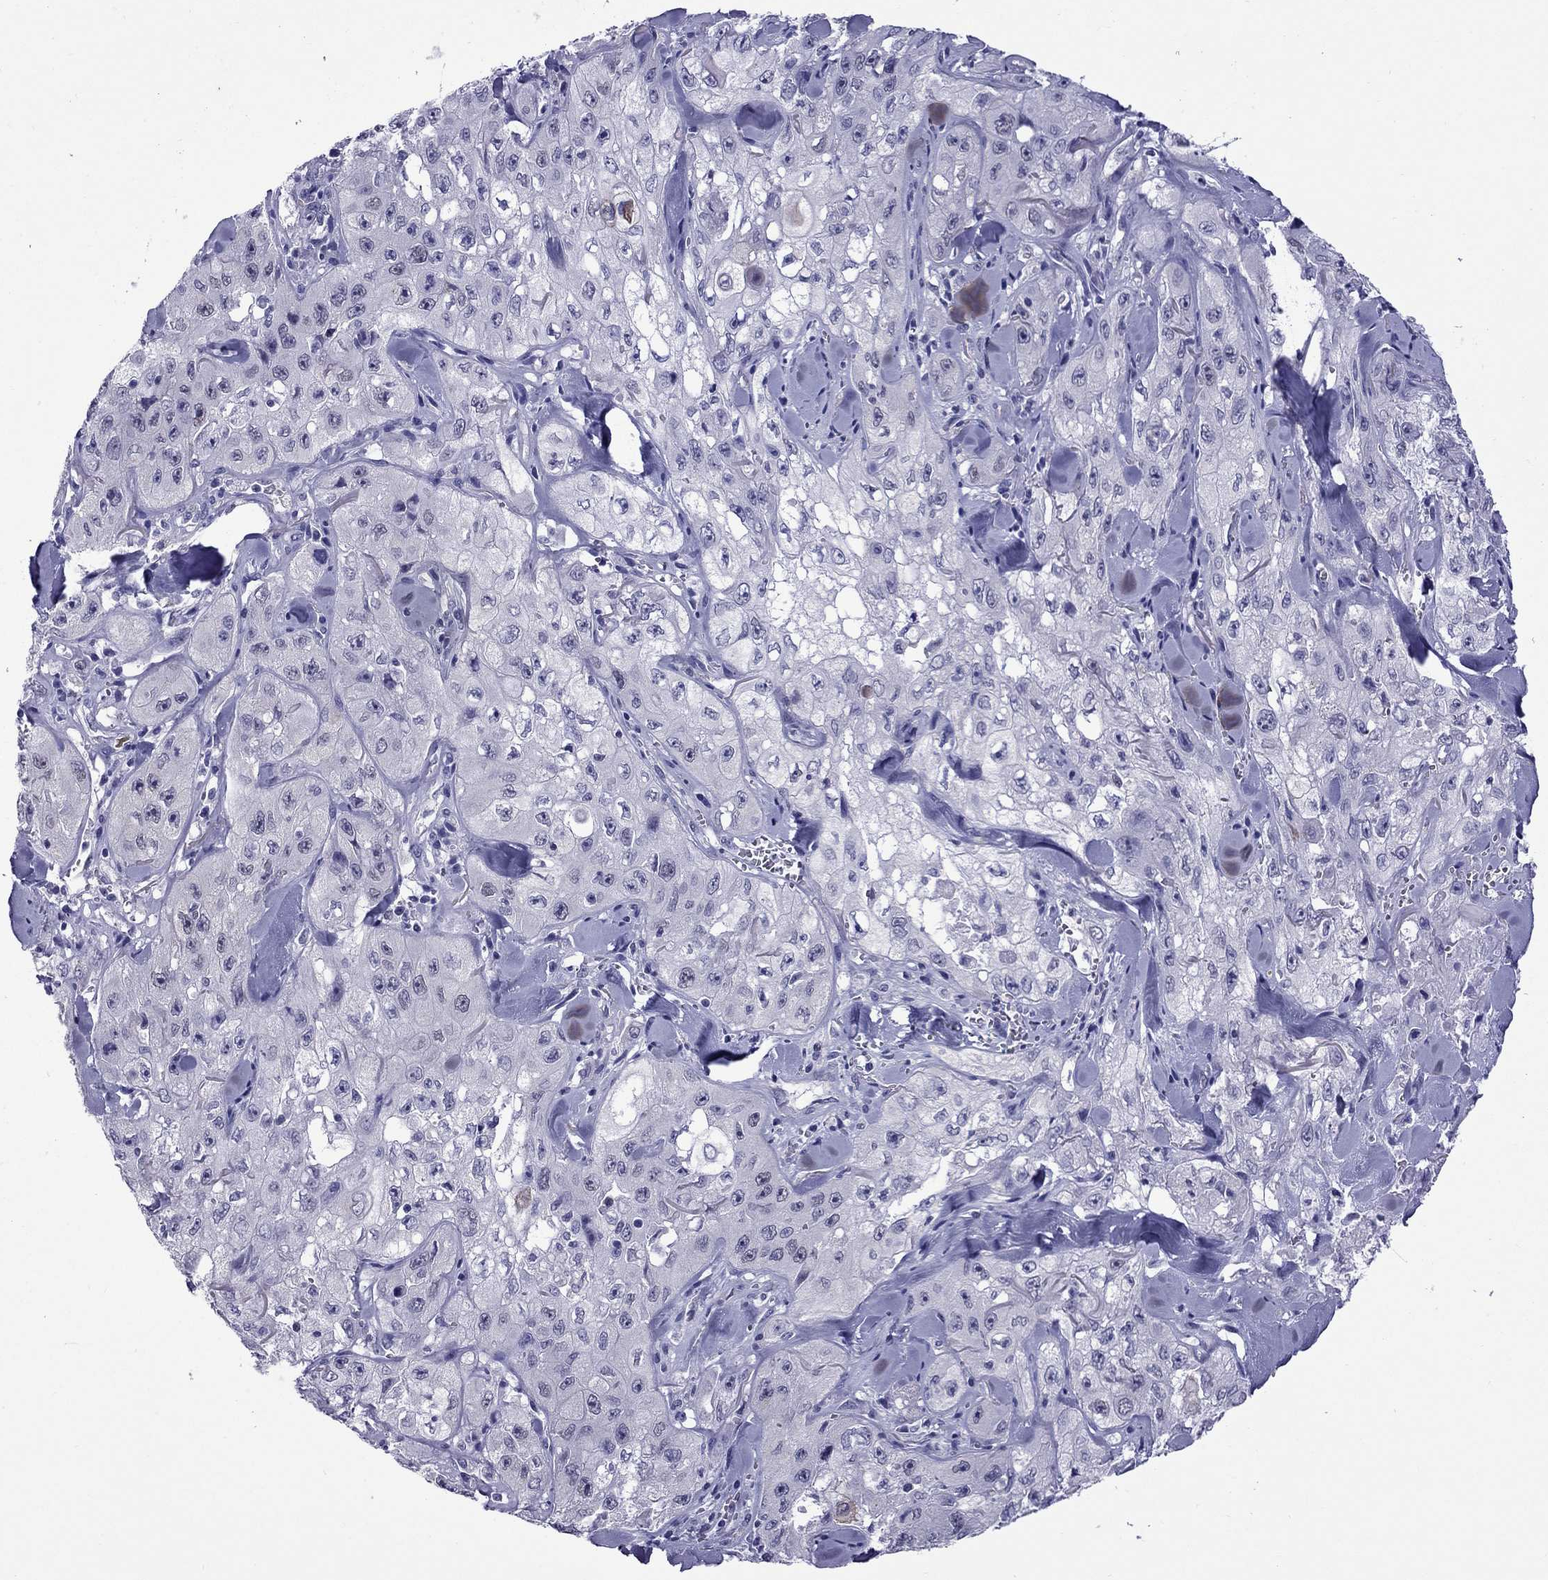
{"staining": {"intensity": "strong", "quantity": "<25%", "location": "cytoplasmic/membranous"}, "tissue": "skin cancer", "cell_type": "Tumor cells", "image_type": "cancer", "snomed": [{"axis": "morphology", "description": "Squamous cell carcinoma, NOS"}, {"axis": "topography", "description": "Skin"}, {"axis": "topography", "description": "Subcutis"}], "caption": "The micrograph displays immunohistochemical staining of skin cancer. There is strong cytoplasmic/membranous positivity is seen in about <25% of tumor cells.", "gene": "CHRNA5", "patient": {"sex": "male", "age": 73}}